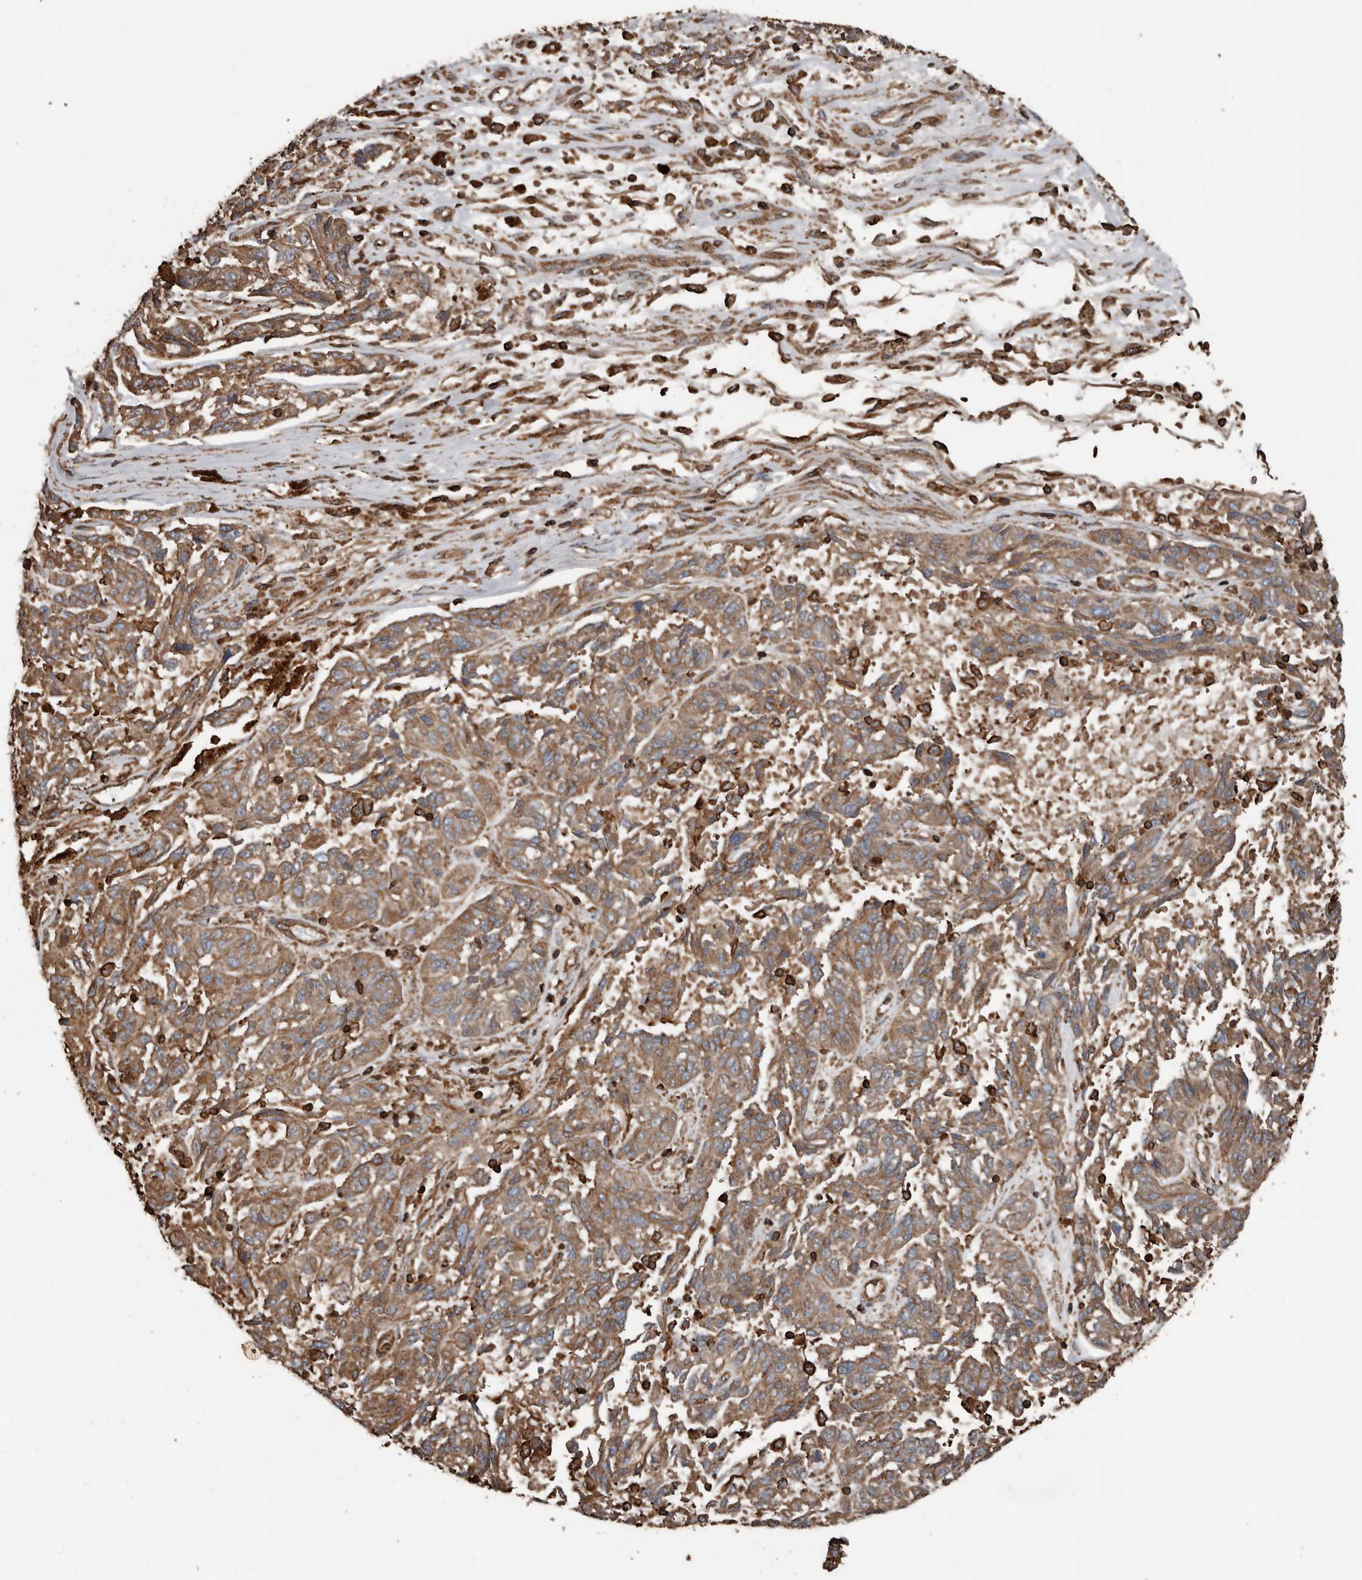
{"staining": {"intensity": "moderate", "quantity": ">75%", "location": "cytoplasmic/membranous"}, "tissue": "melanoma", "cell_type": "Tumor cells", "image_type": "cancer", "snomed": [{"axis": "morphology", "description": "Malignant melanoma, NOS"}, {"axis": "topography", "description": "Skin"}], "caption": "Malignant melanoma tissue exhibits moderate cytoplasmic/membranous staining in about >75% of tumor cells (DAB IHC with brightfield microscopy, high magnification).", "gene": "DENND6B", "patient": {"sex": "male", "age": 53}}